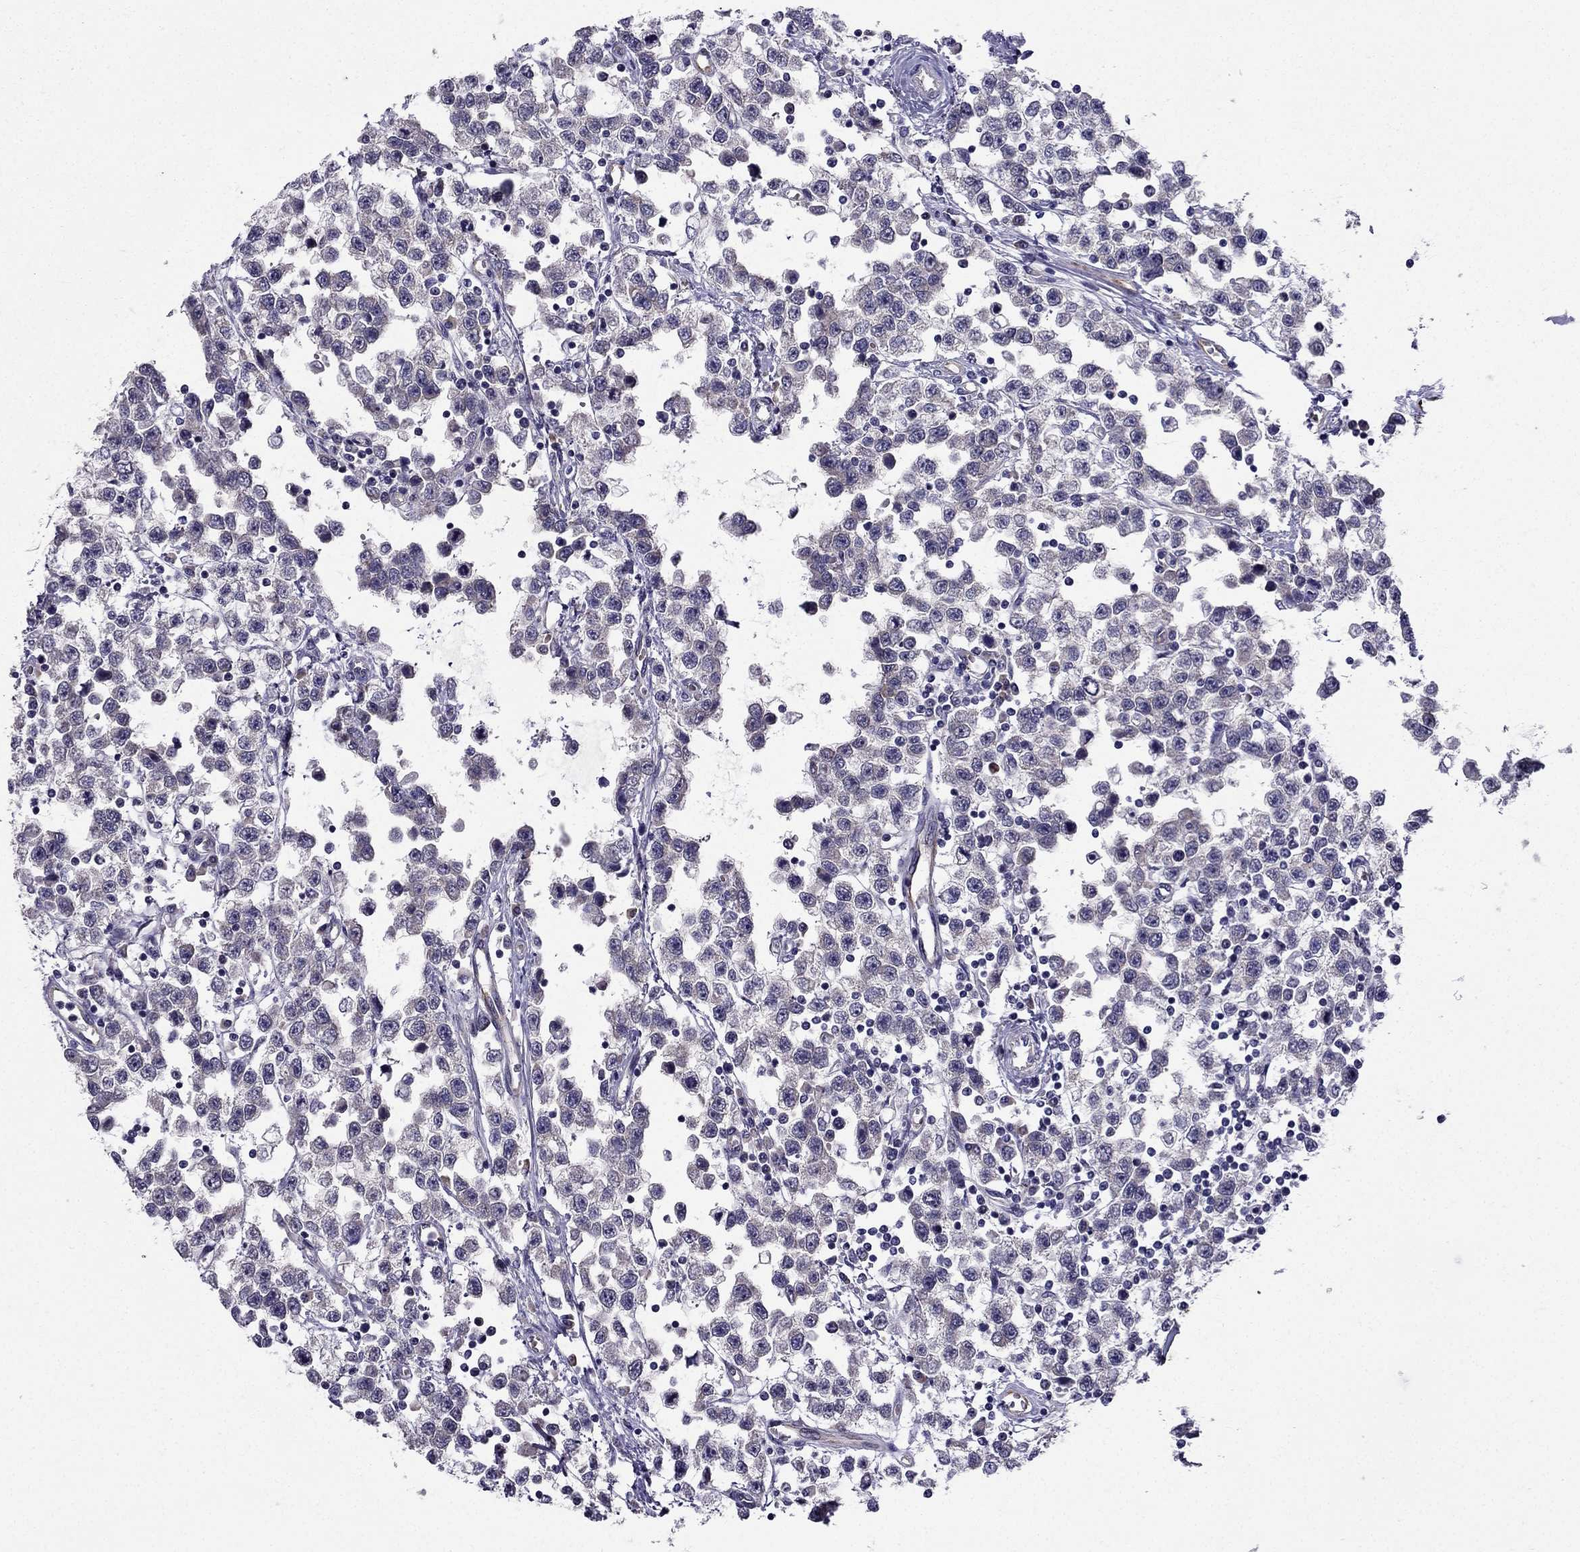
{"staining": {"intensity": "weak", "quantity": "<25%", "location": "cytoplasmic/membranous"}, "tissue": "testis cancer", "cell_type": "Tumor cells", "image_type": "cancer", "snomed": [{"axis": "morphology", "description": "Seminoma, NOS"}, {"axis": "topography", "description": "Testis"}], "caption": "This photomicrograph is of testis cancer (seminoma) stained with immunohistochemistry to label a protein in brown with the nuclei are counter-stained blue. There is no positivity in tumor cells.", "gene": "ARHGEF28", "patient": {"sex": "male", "age": 34}}